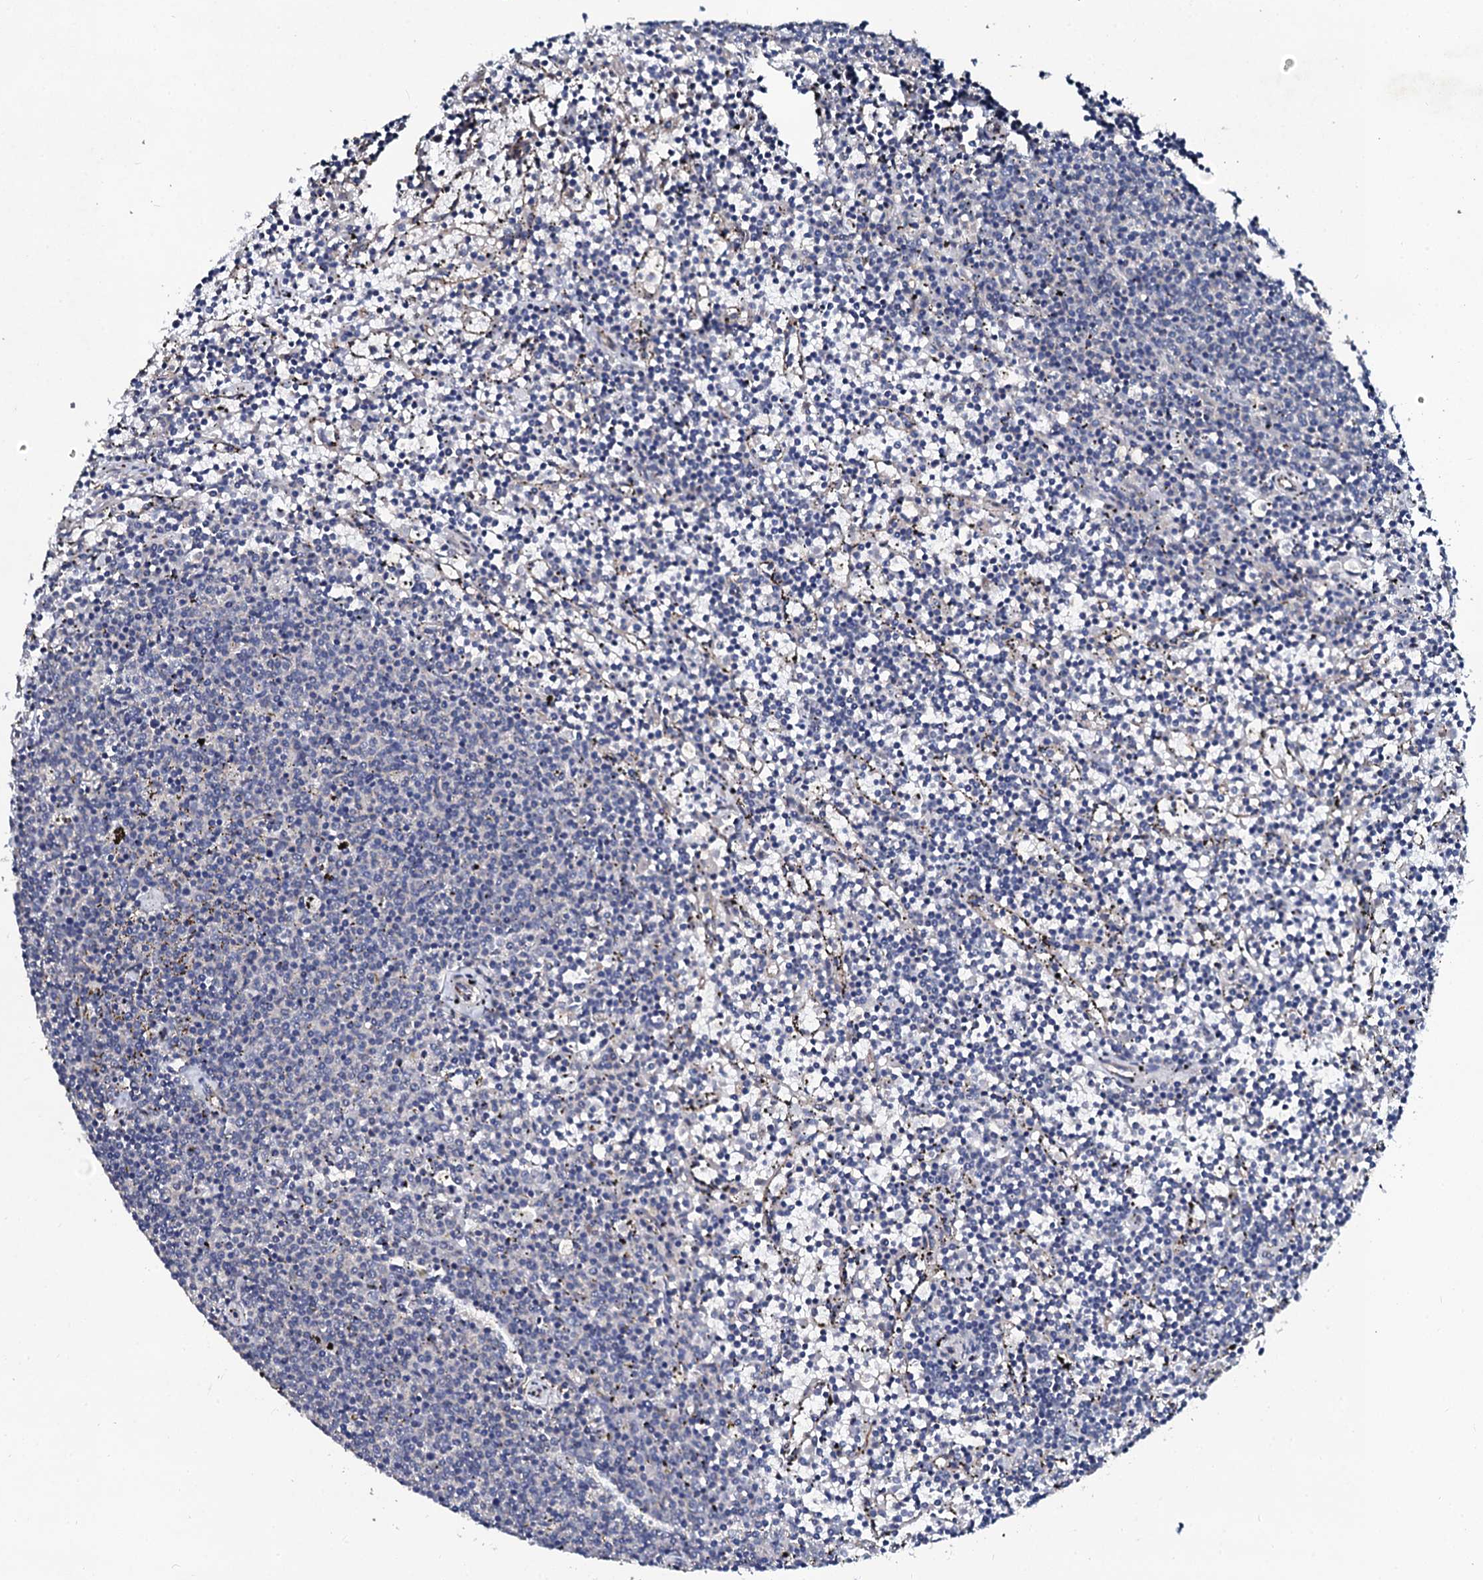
{"staining": {"intensity": "negative", "quantity": "none", "location": "none"}, "tissue": "lymphoma", "cell_type": "Tumor cells", "image_type": "cancer", "snomed": [{"axis": "morphology", "description": "Malignant lymphoma, non-Hodgkin's type, Low grade"}, {"axis": "topography", "description": "Spleen"}], "caption": "The photomicrograph shows no staining of tumor cells in malignant lymphoma, non-Hodgkin's type (low-grade).", "gene": "GLCE", "patient": {"sex": "female", "age": 50}}